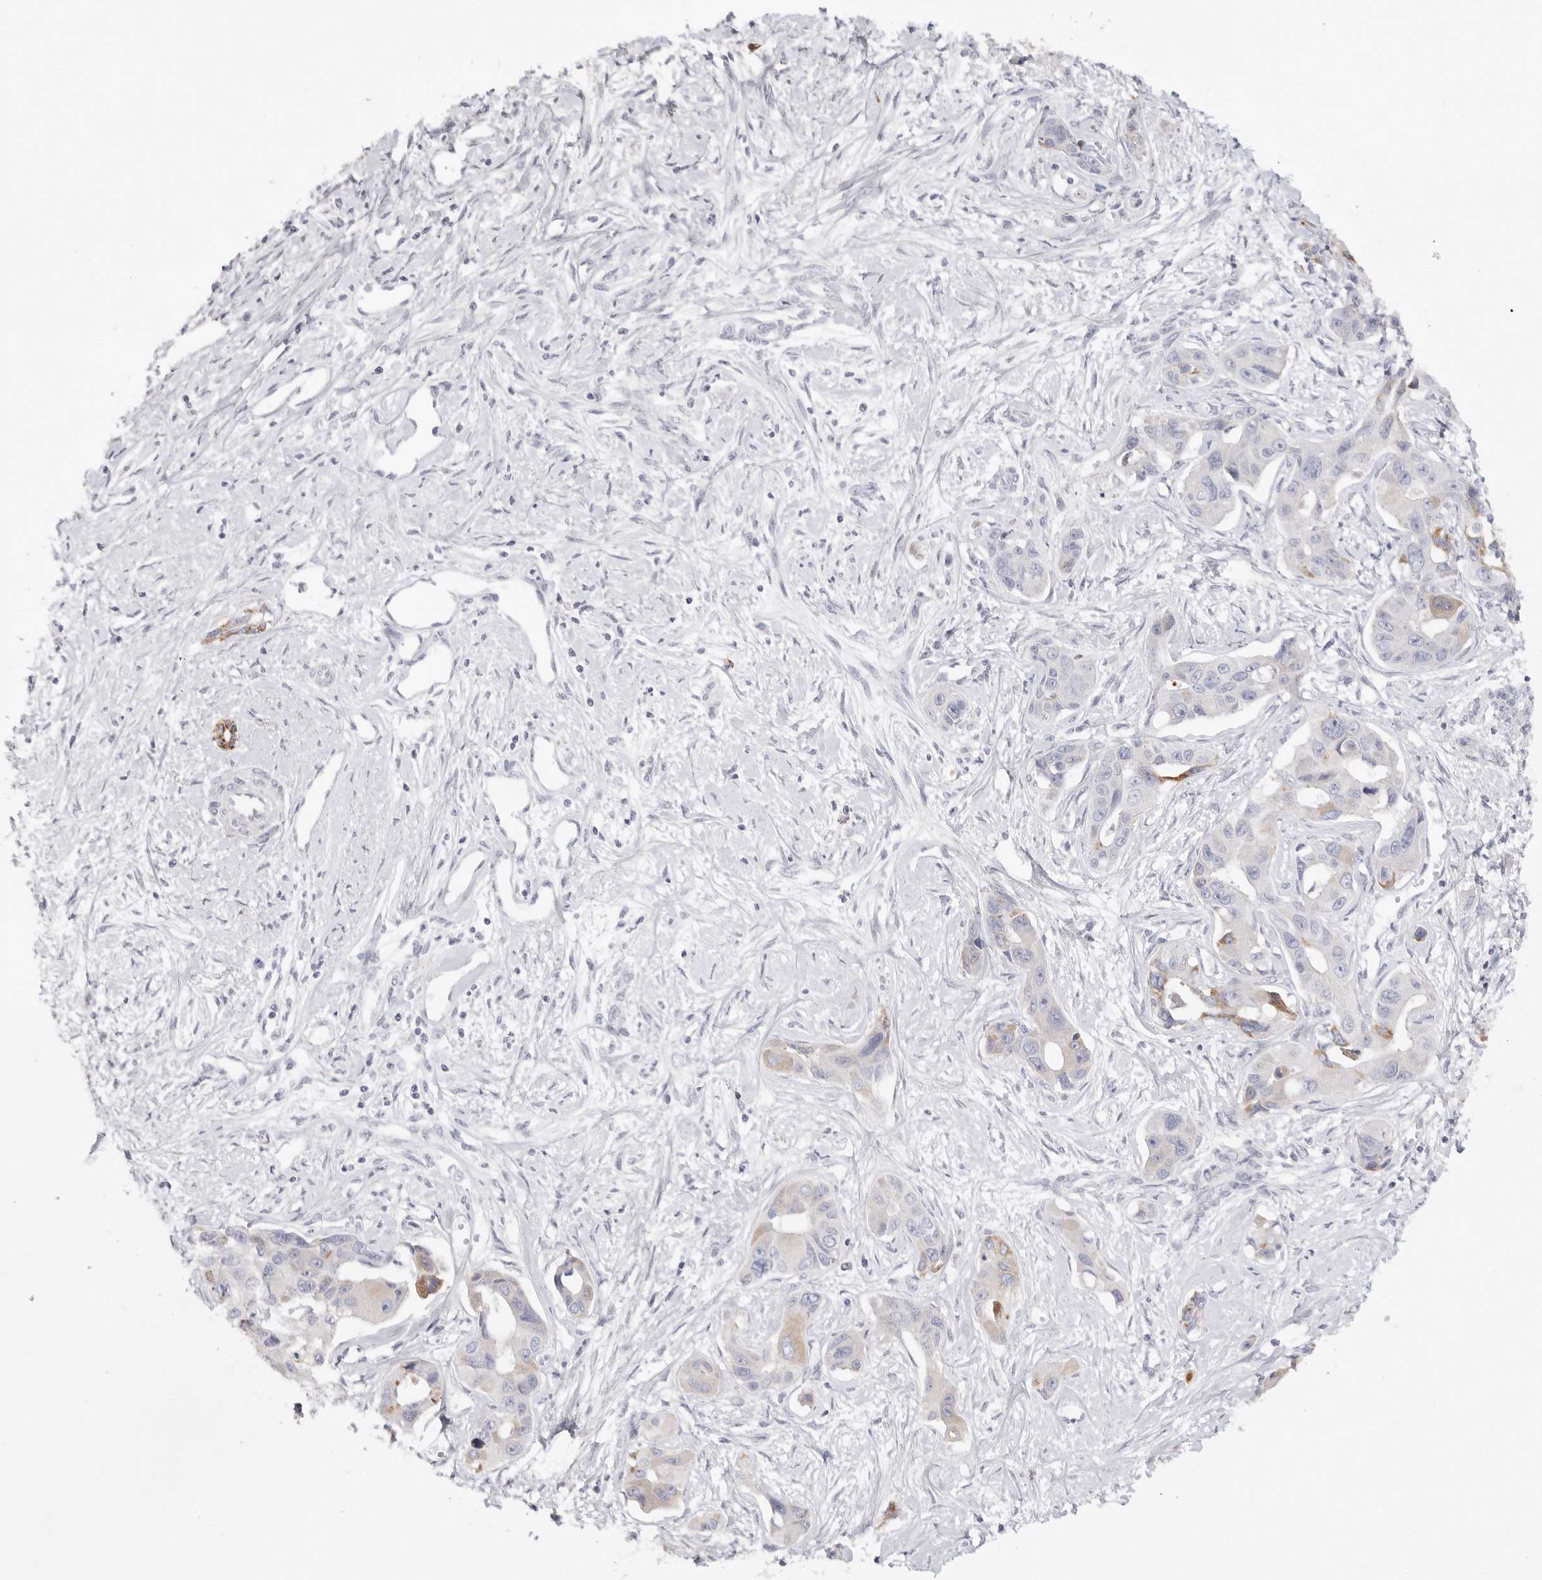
{"staining": {"intensity": "weak", "quantity": "<25%", "location": "cytoplasmic/membranous"}, "tissue": "liver cancer", "cell_type": "Tumor cells", "image_type": "cancer", "snomed": [{"axis": "morphology", "description": "Cholangiocarcinoma"}, {"axis": "topography", "description": "Liver"}], "caption": "There is no significant staining in tumor cells of liver cholangiocarcinoma.", "gene": "ELP3", "patient": {"sex": "male", "age": 59}}